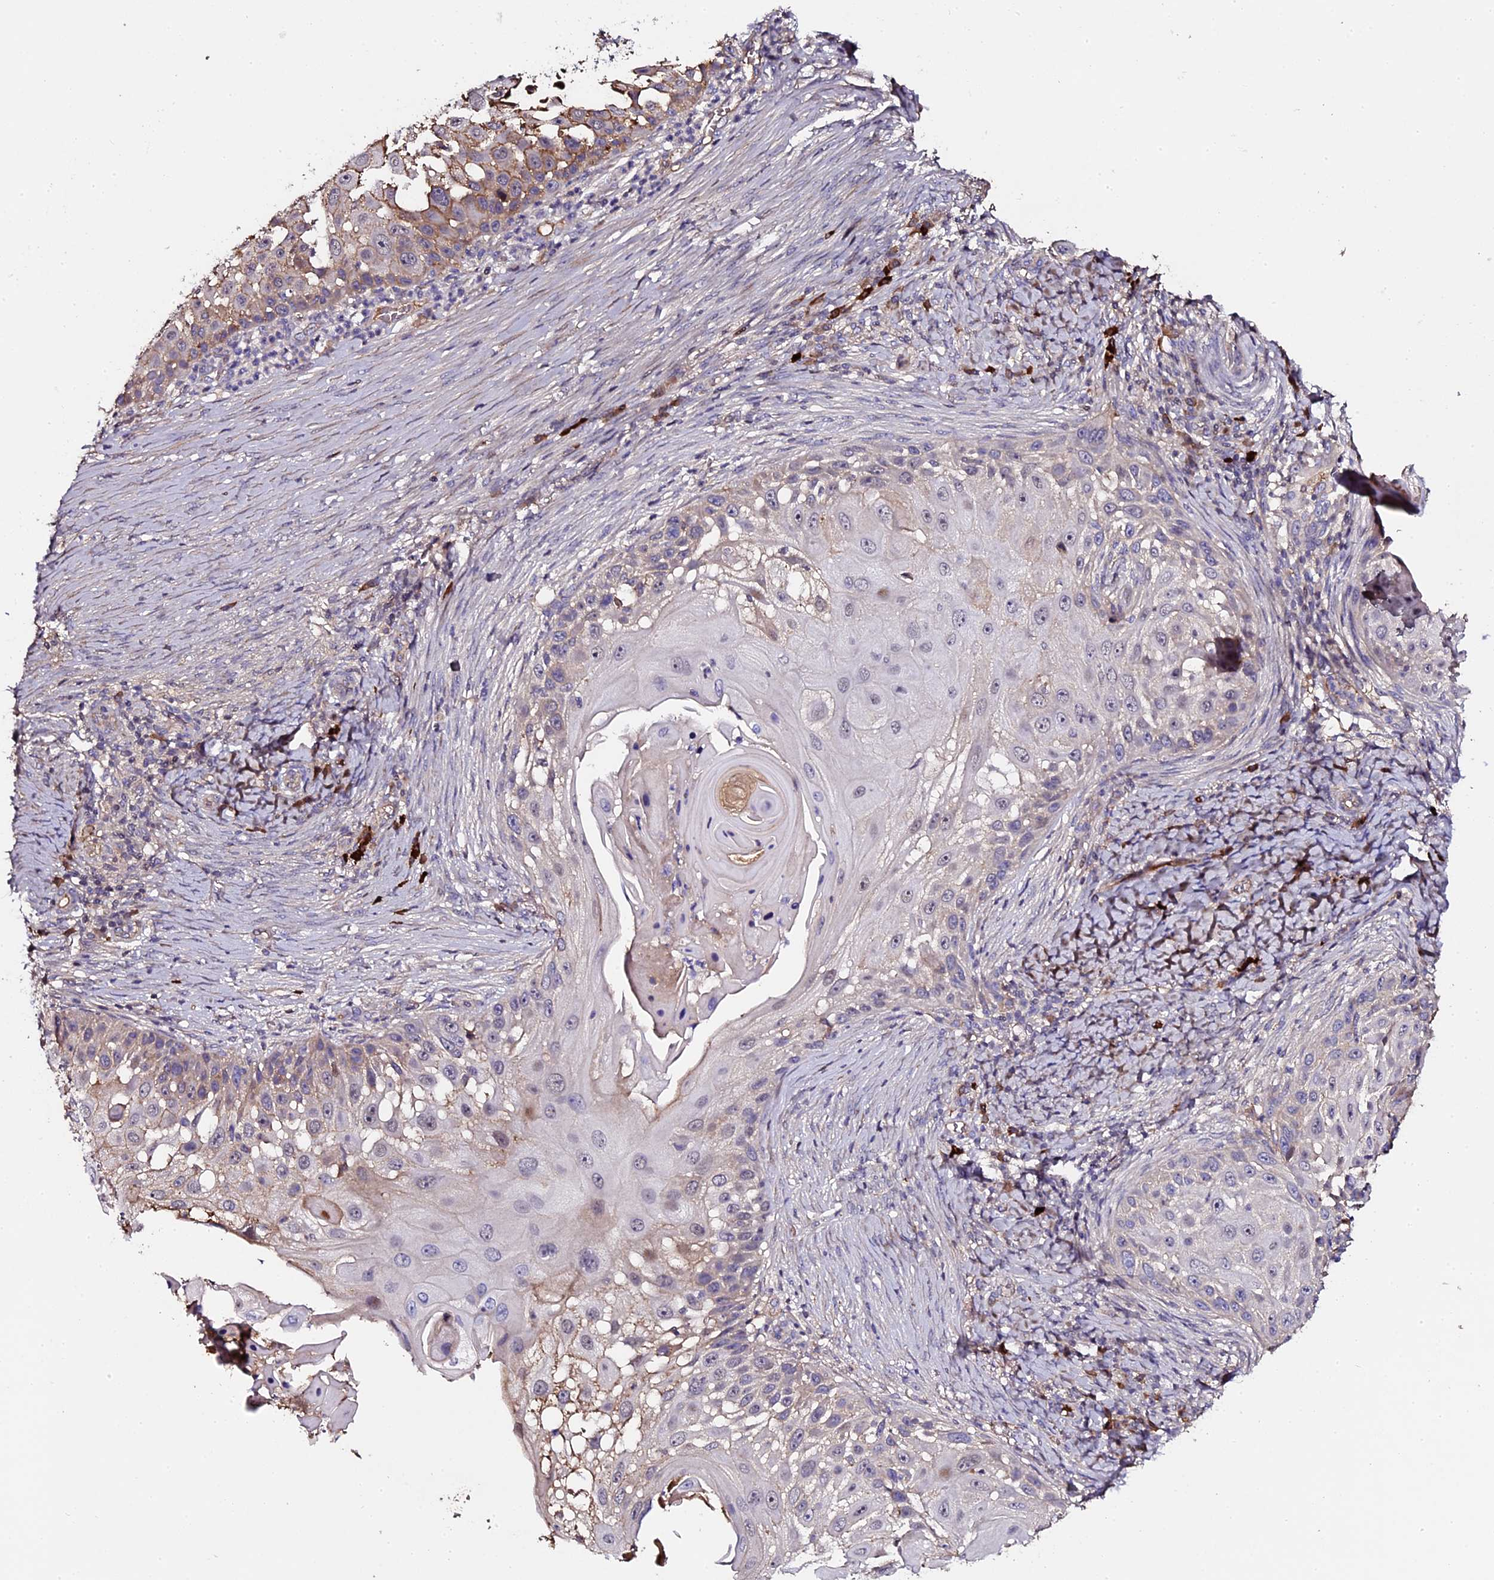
{"staining": {"intensity": "moderate", "quantity": "<25%", "location": "cytoplasmic/membranous"}, "tissue": "skin cancer", "cell_type": "Tumor cells", "image_type": "cancer", "snomed": [{"axis": "morphology", "description": "Squamous cell carcinoma, NOS"}, {"axis": "topography", "description": "Skin"}], "caption": "Moderate cytoplasmic/membranous expression for a protein is appreciated in approximately <25% of tumor cells of skin cancer (squamous cell carcinoma) using IHC.", "gene": "LYG2", "patient": {"sex": "female", "age": 44}}